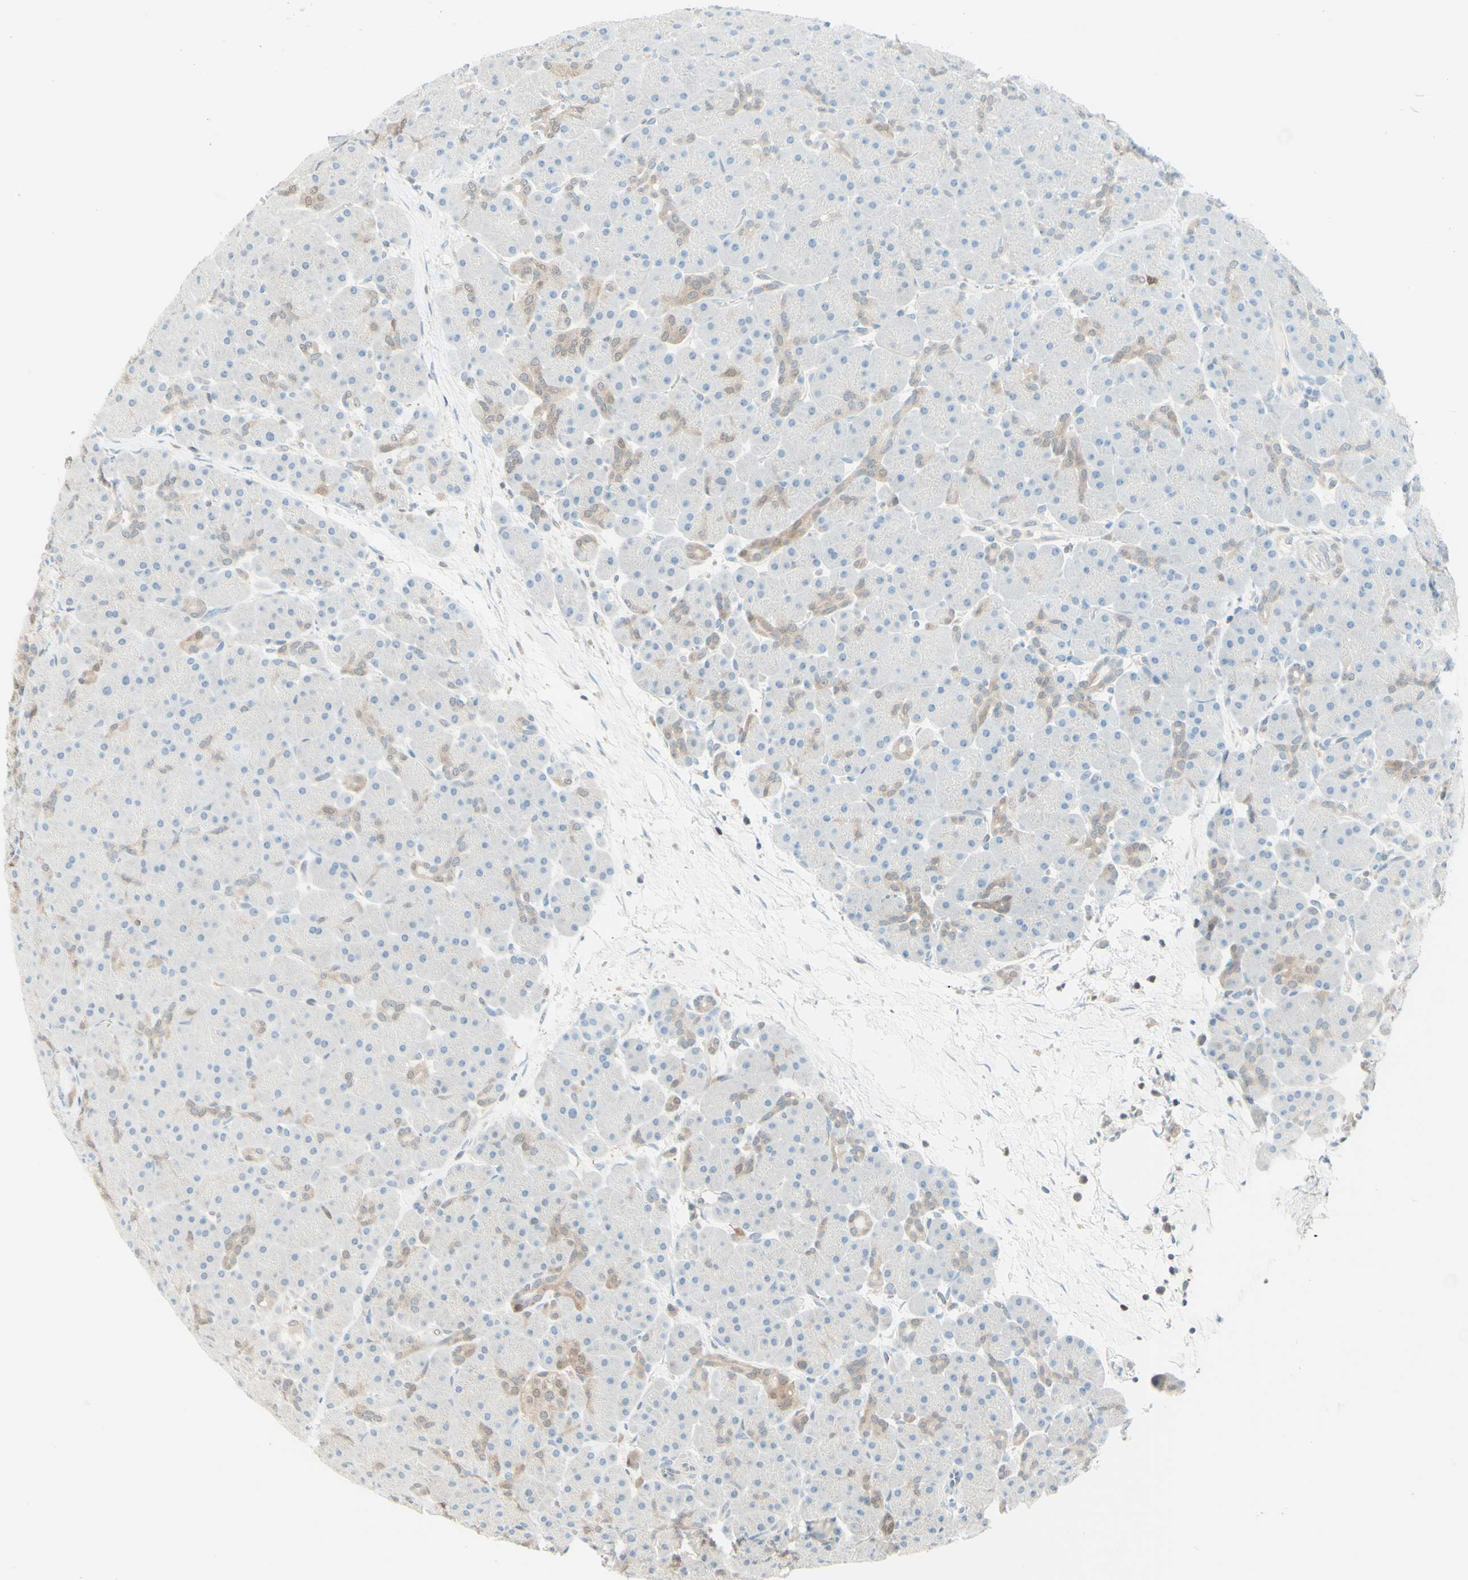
{"staining": {"intensity": "weak", "quantity": "<25%", "location": "cytoplasmic/membranous"}, "tissue": "pancreas", "cell_type": "Exocrine glandular cells", "image_type": "normal", "snomed": [{"axis": "morphology", "description": "Normal tissue, NOS"}, {"axis": "topography", "description": "Pancreas"}], "caption": "IHC of benign human pancreas shows no expression in exocrine glandular cells. (Brightfield microscopy of DAB IHC at high magnification).", "gene": "UPK3B", "patient": {"sex": "male", "age": 66}}